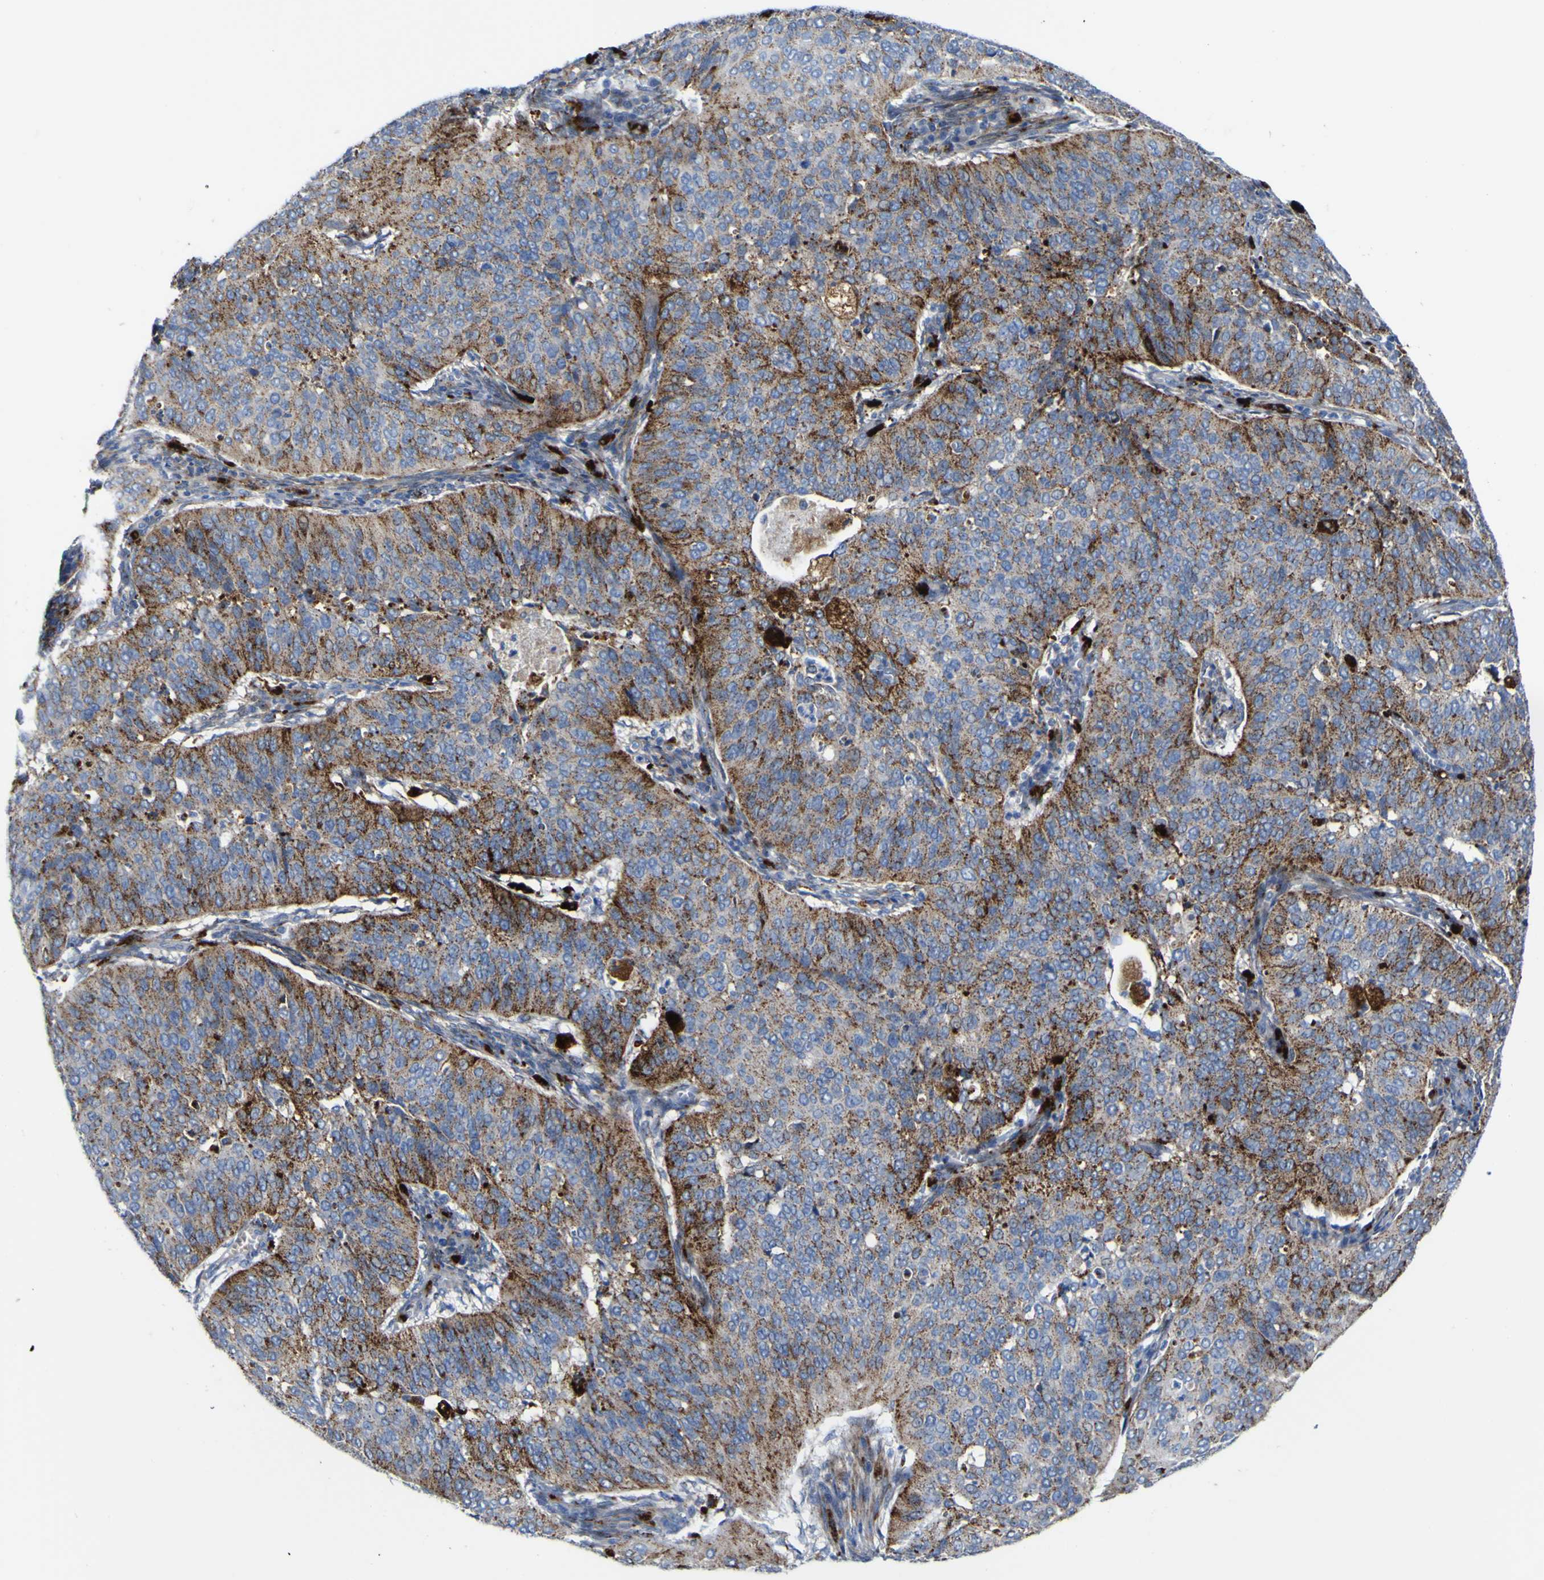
{"staining": {"intensity": "strong", "quantity": "25%-75%", "location": "cytoplasmic/membranous"}, "tissue": "cervical cancer", "cell_type": "Tumor cells", "image_type": "cancer", "snomed": [{"axis": "morphology", "description": "Normal tissue, NOS"}, {"axis": "morphology", "description": "Squamous cell carcinoma, NOS"}, {"axis": "topography", "description": "Cervix"}], "caption": "A histopathology image of cervical squamous cell carcinoma stained for a protein exhibits strong cytoplasmic/membranous brown staining in tumor cells.", "gene": "PTPRF", "patient": {"sex": "female", "age": 39}}